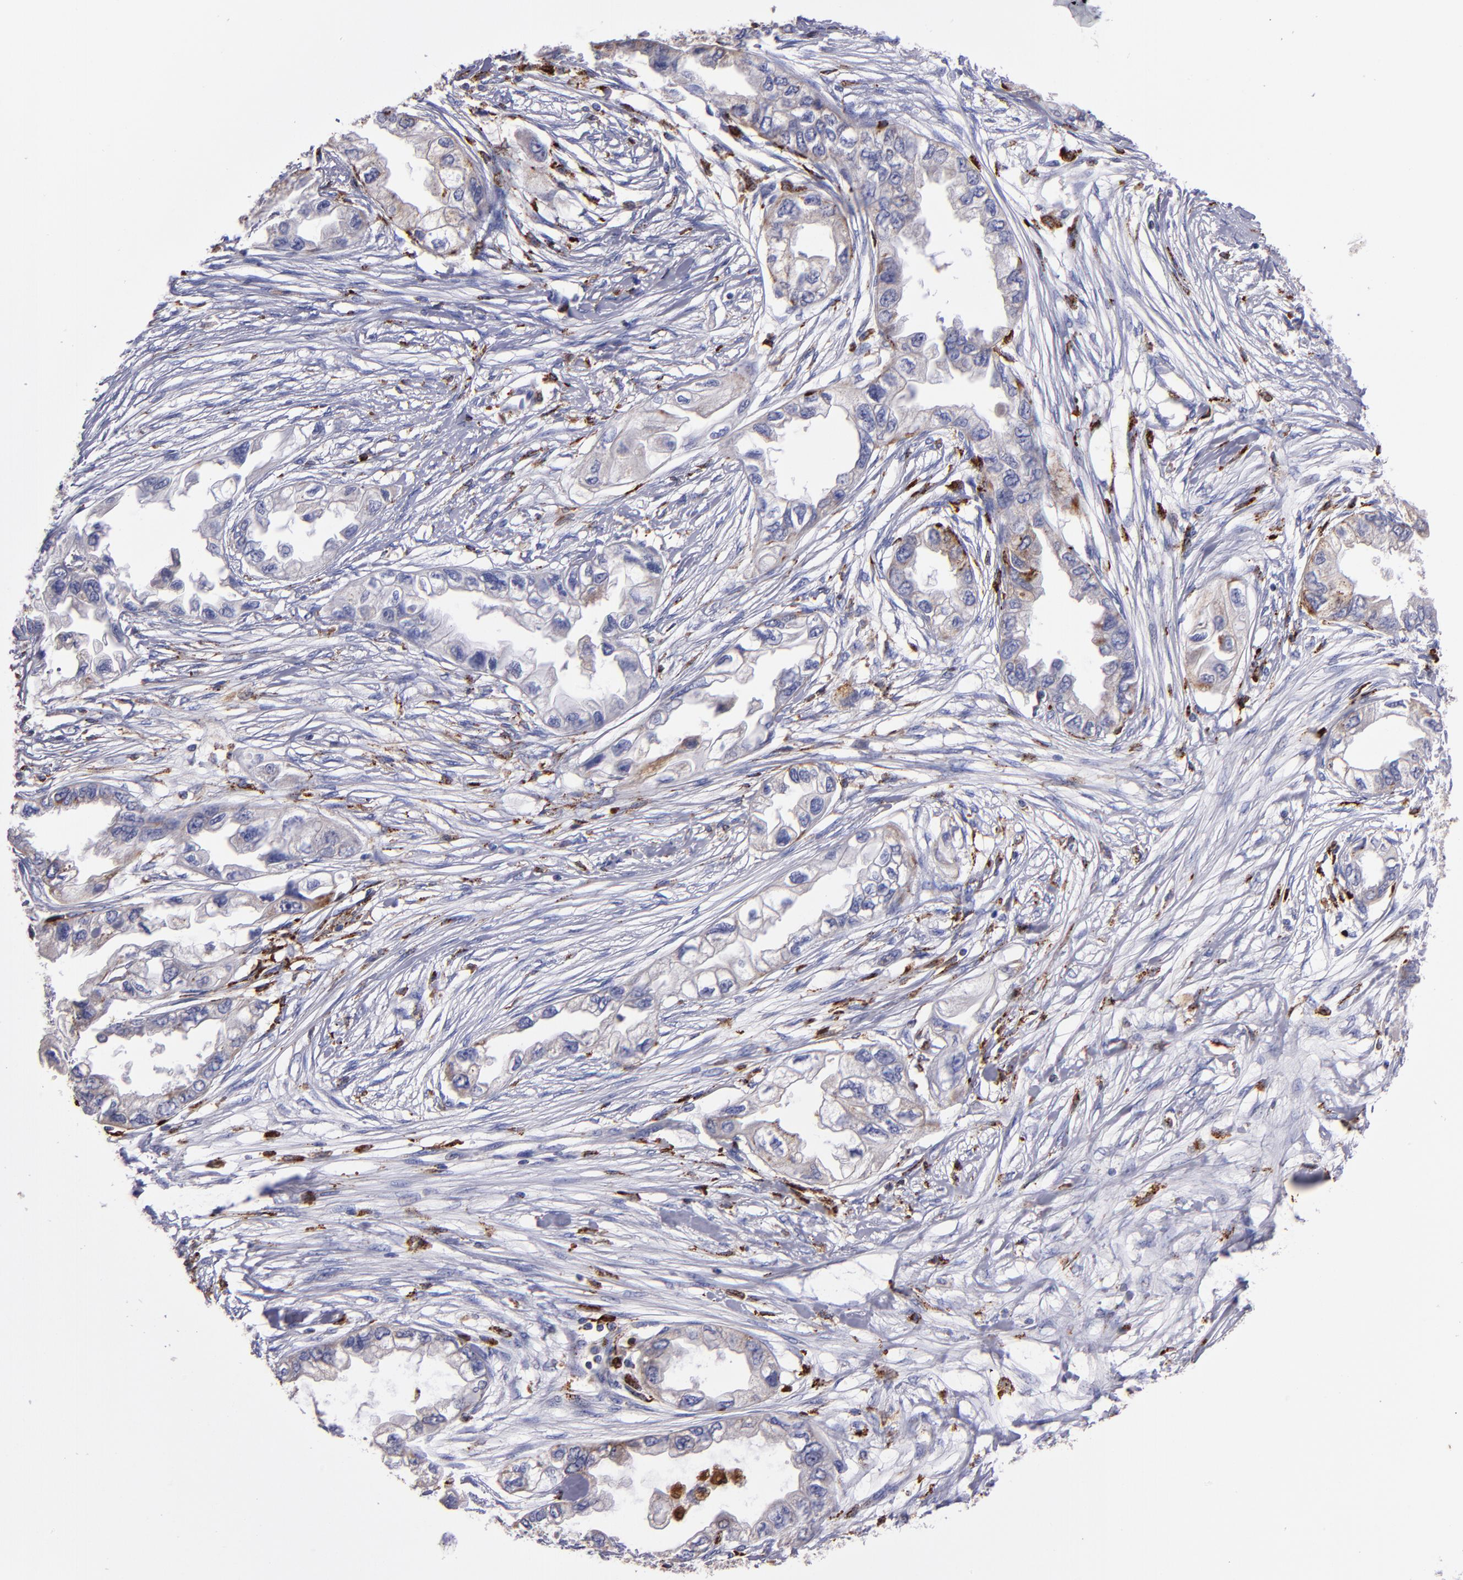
{"staining": {"intensity": "weak", "quantity": ">75%", "location": "cytoplasmic/membranous"}, "tissue": "endometrial cancer", "cell_type": "Tumor cells", "image_type": "cancer", "snomed": [{"axis": "morphology", "description": "Adenocarcinoma, NOS"}, {"axis": "topography", "description": "Endometrium"}], "caption": "Immunohistochemical staining of adenocarcinoma (endometrial) shows low levels of weak cytoplasmic/membranous expression in approximately >75% of tumor cells.", "gene": "CTSS", "patient": {"sex": "female", "age": 67}}